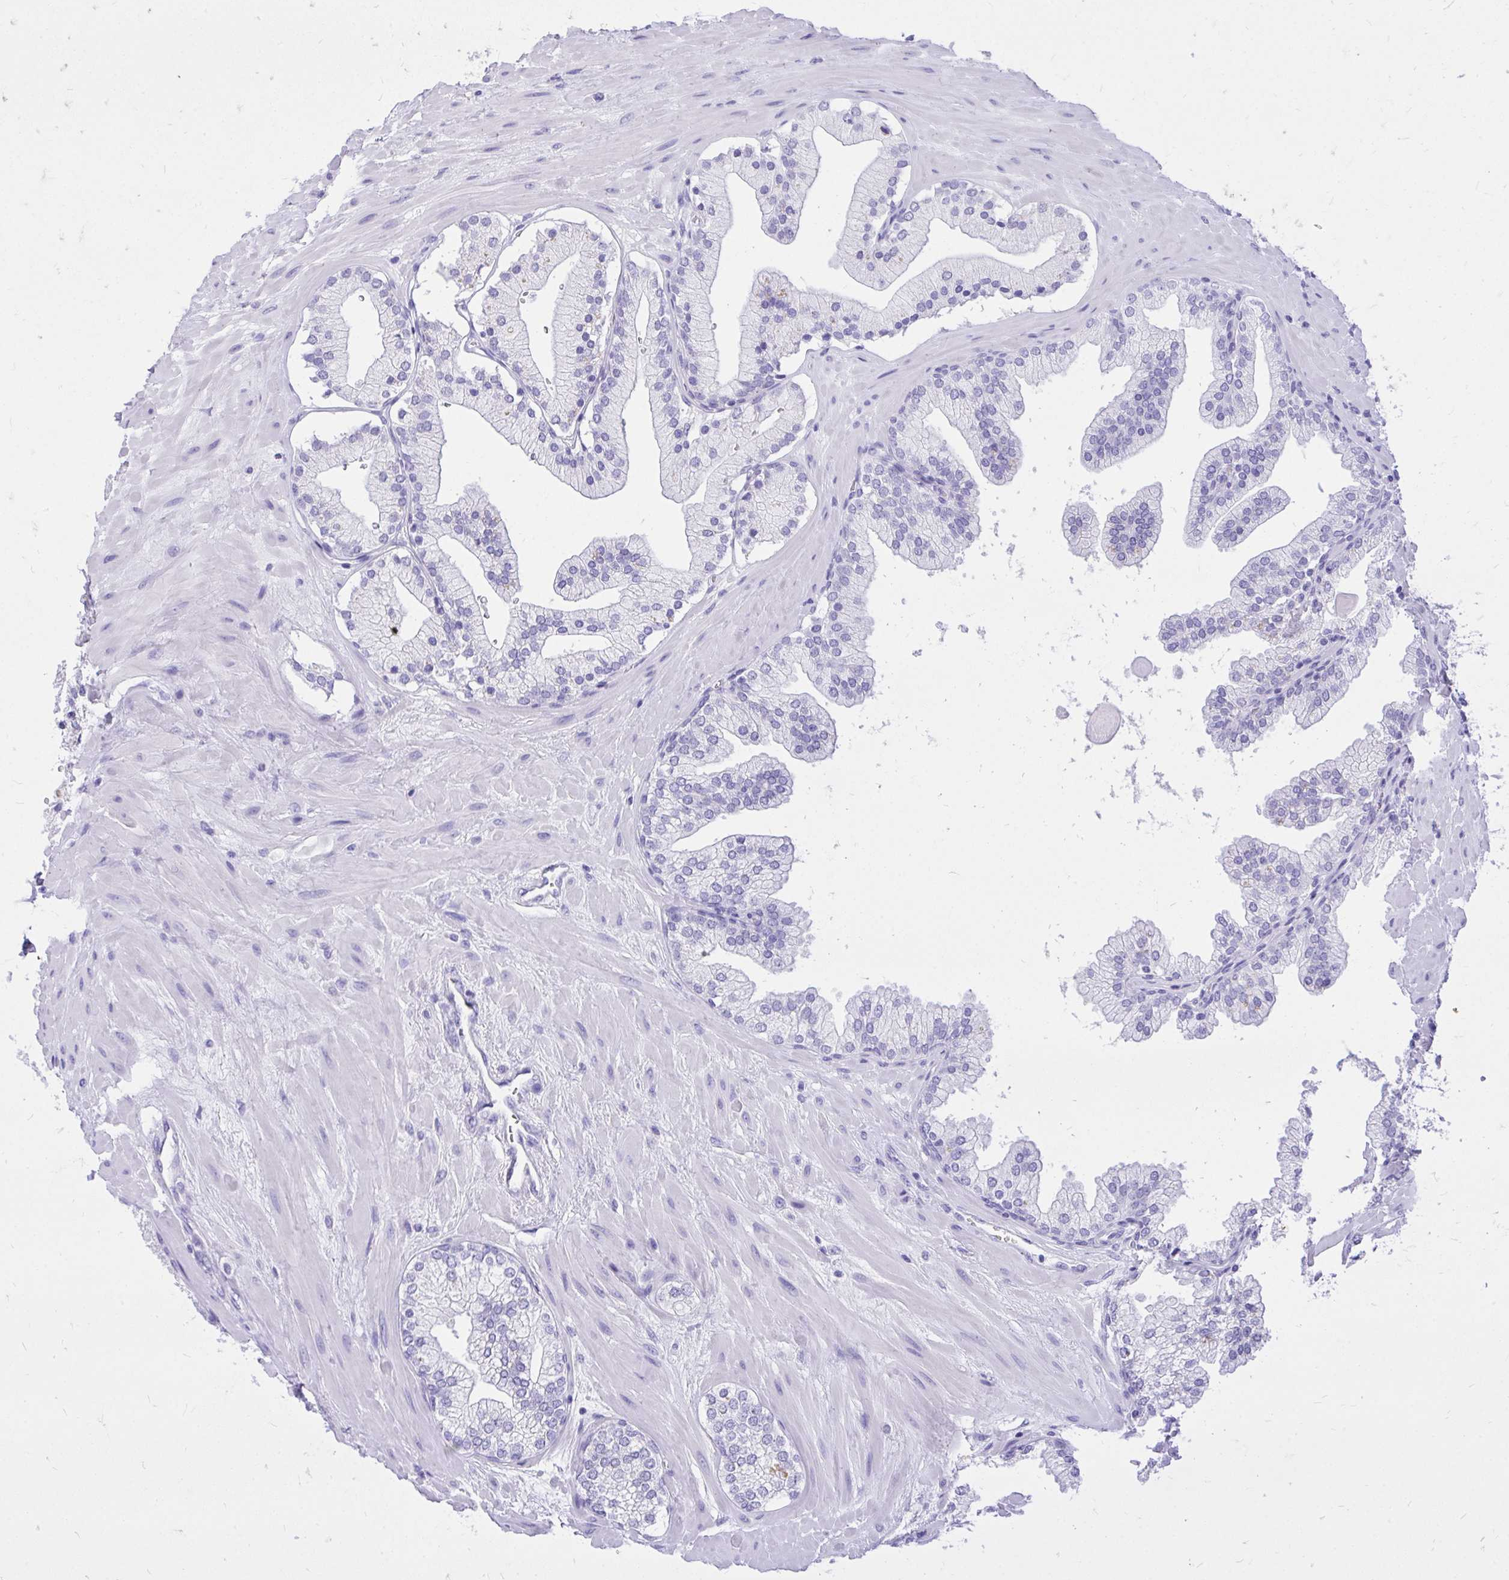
{"staining": {"intensity": "negative", "quantity": "none", "location": "none"}, "tissue": "prostate", "cell_type": "Glandular cells", "image_type": "normal", "snomed": [{"axis": "morphology", "description": "Normal tissue, NOS"}, {"axis": "topography", "description": "Prostate"}, {"axis": "topography", "description": "Peripheral nerve tissue"}], "caption": "Histopathology image shows no significant protein positivity in glandular cells of unremarkable prostate.", "gene": "MON1A", "patient": {"sex": "male", "age": 61}}